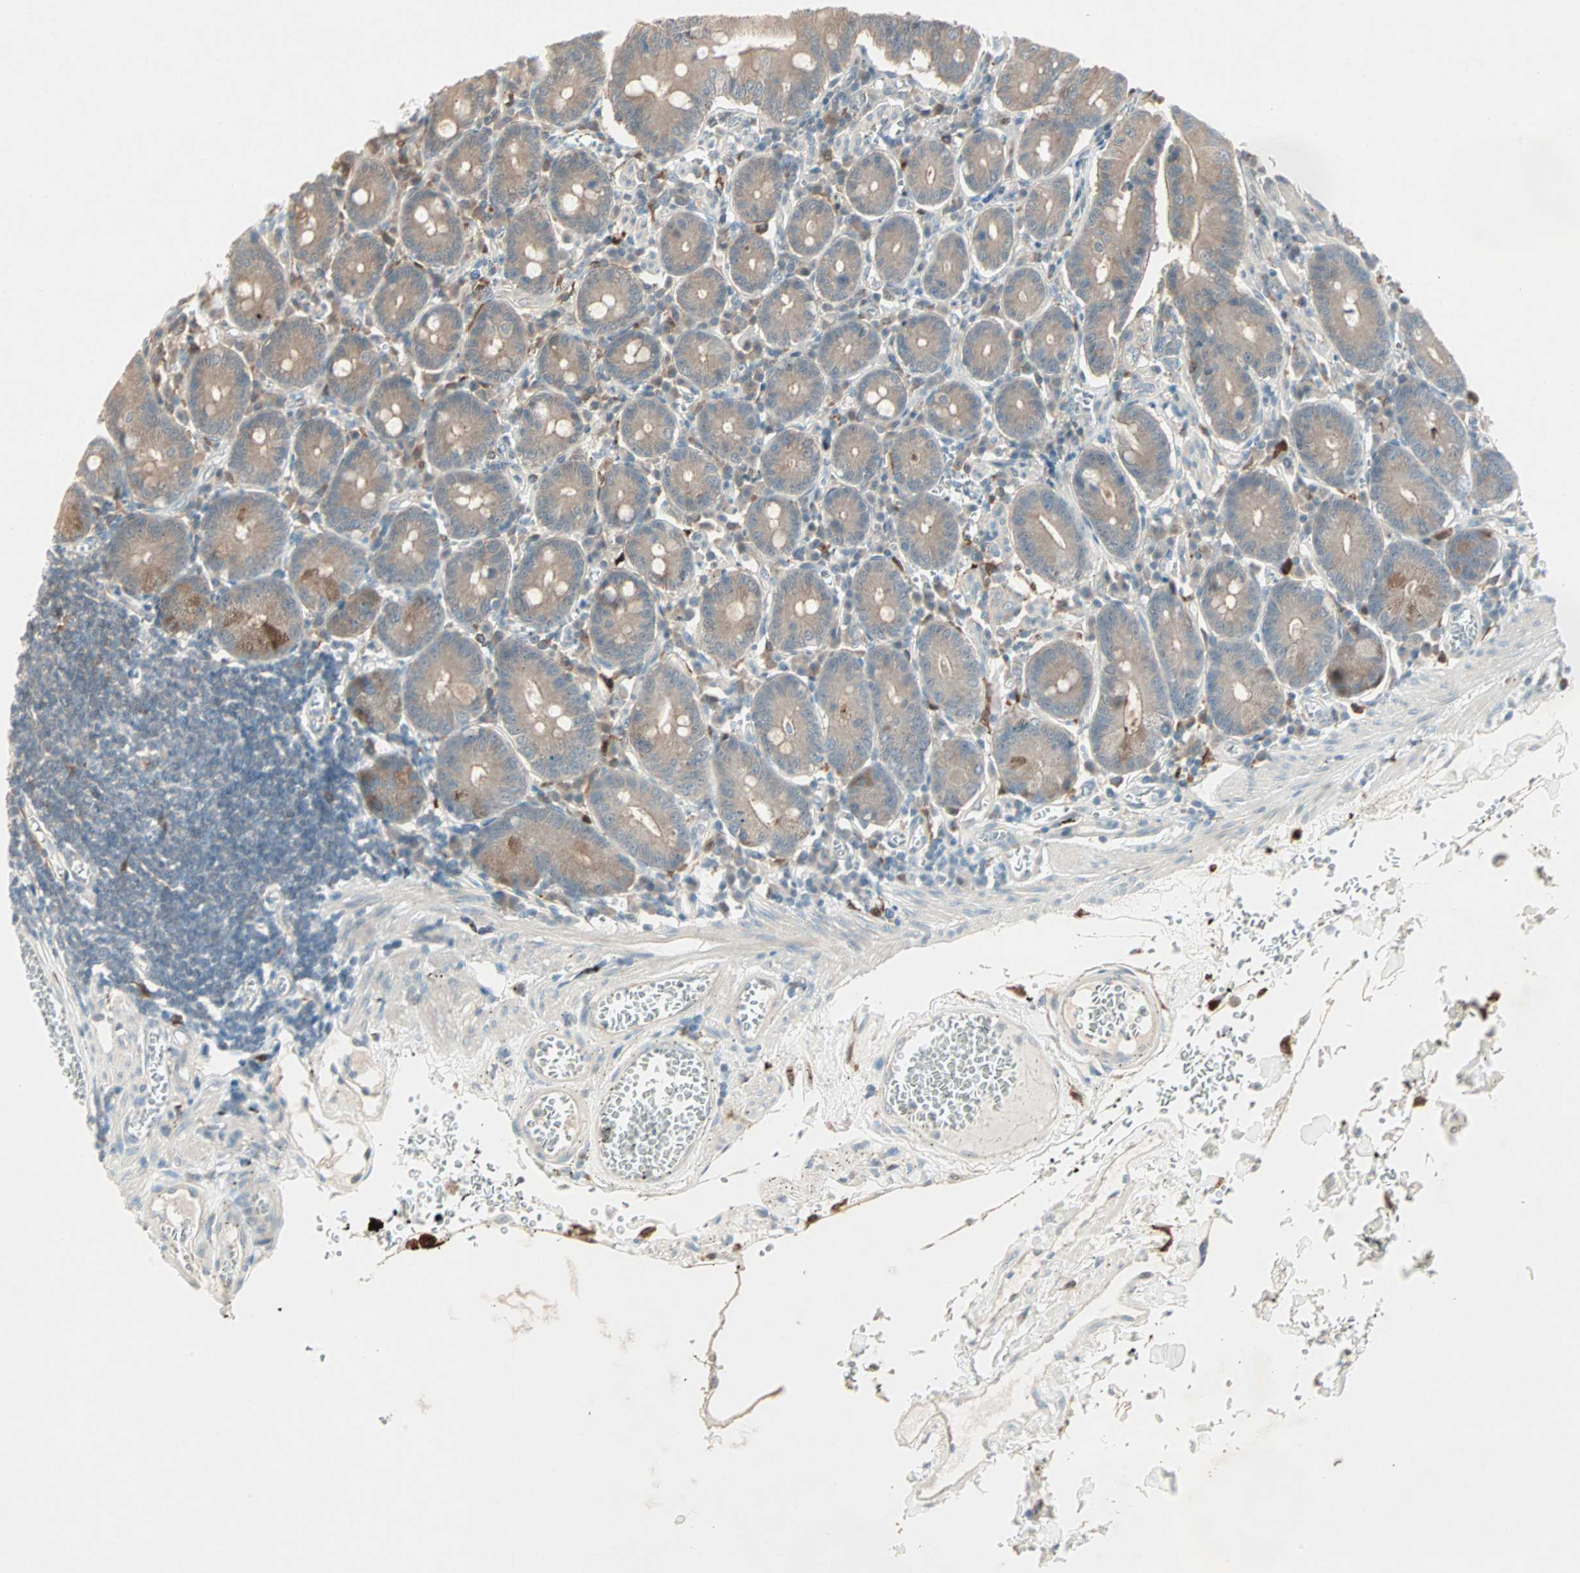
{"staining": {"intensity": "moderate", "quantity": ">75%", "location": "cytoplasmic/membranous"}, "tissue": "small intestine", "cell_type": "Glandular cells", "image_type": "normal", "snomed": [{"axis": "morphology", "description": "Normal tissue, NOS"}, {"axis": "topography", "description": "Small intestine"}], "caption": "Immunohistochemistry (DAB) staining of normal small intestine shows moderate cytoplasmic/membranous protein expression in approximately >75% of glandular cells. (DAB (3,3'-diaminobenzidine) IHC, brown staining for protein, blue staining for nuclei).", "gene": "RTL6", "patient": {"sex": "male", "age": 71}}